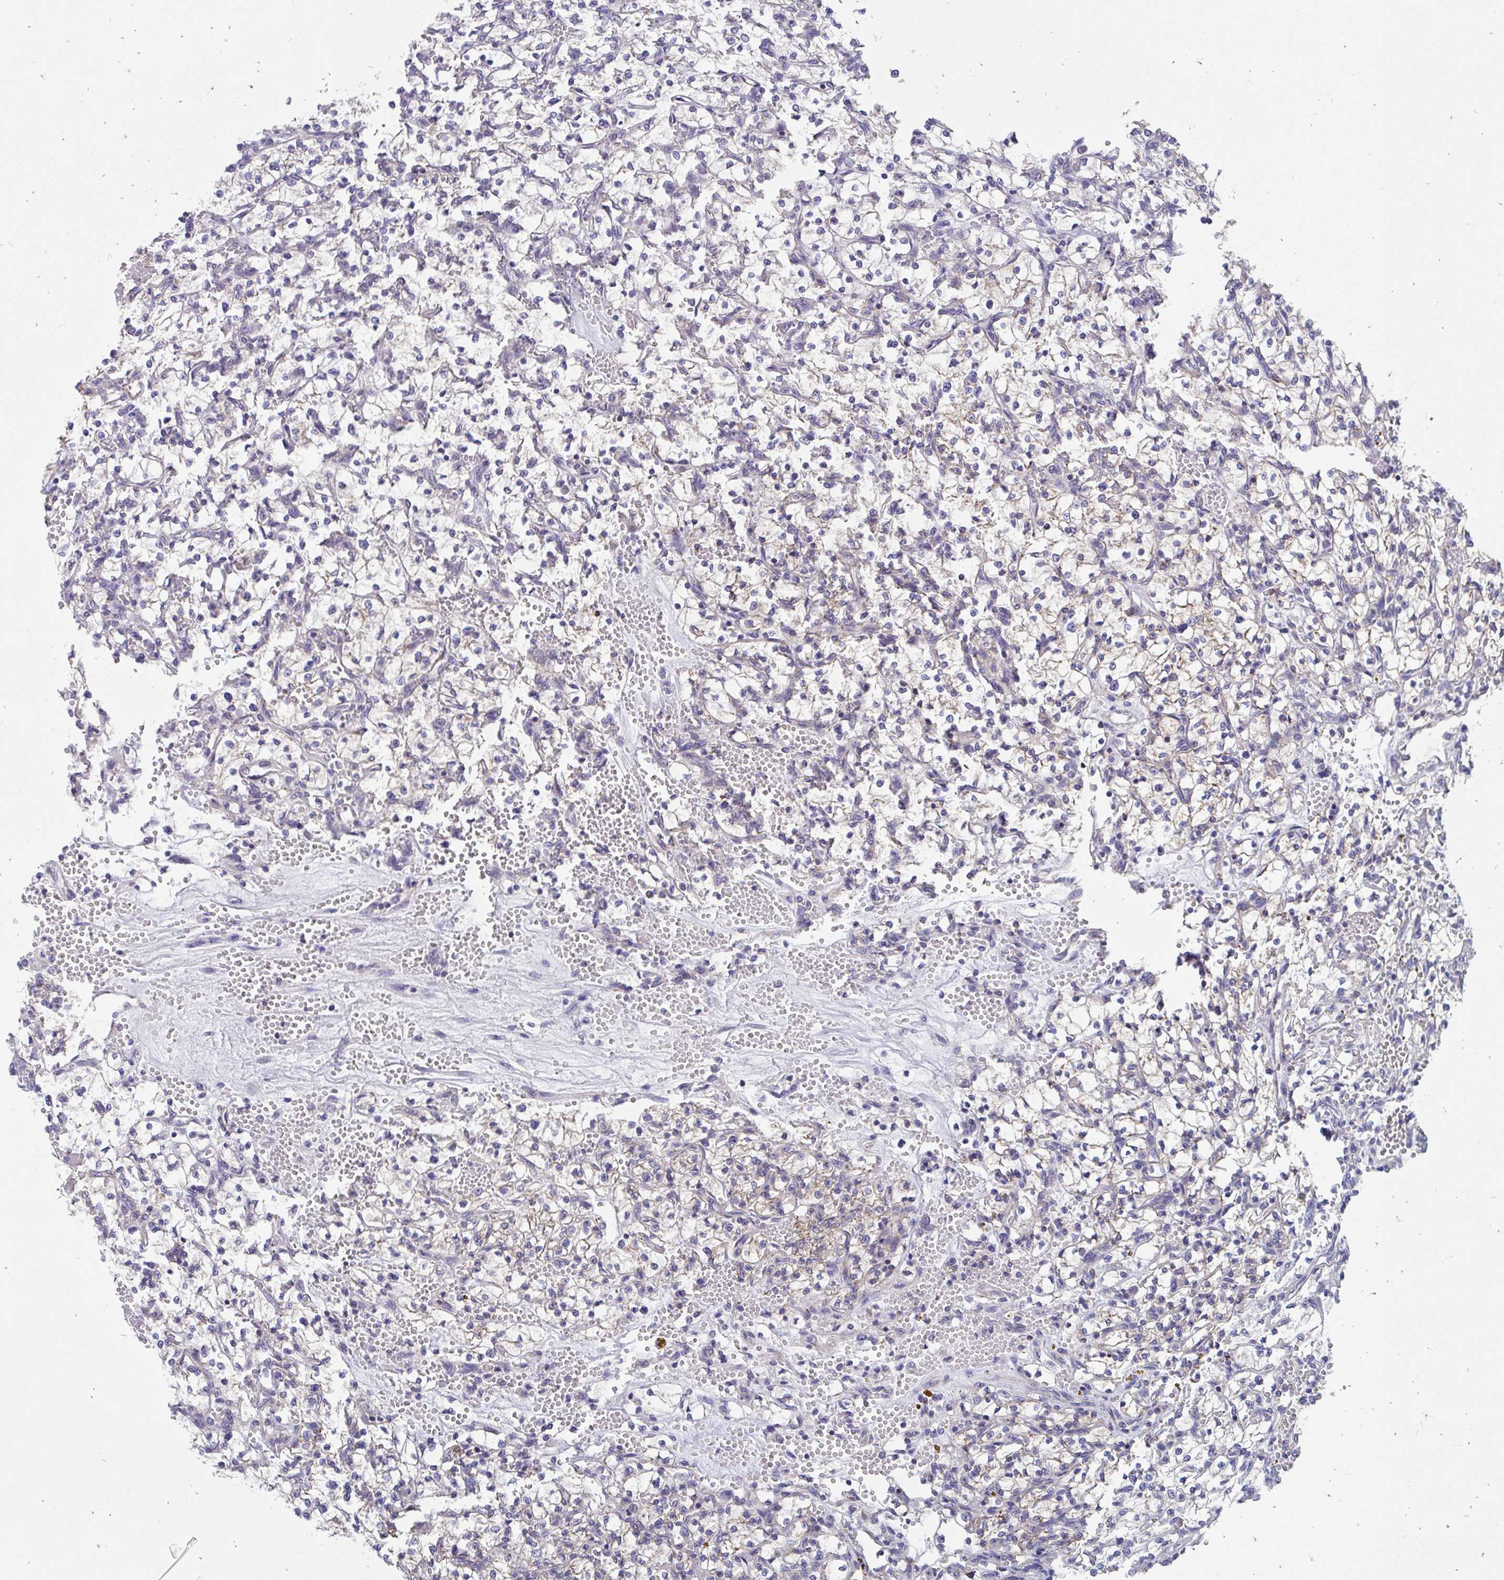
{"staining": {"intensity": "negative", "quantity": "none", "location": "none"}, "tissue": "renal cancer", "cell_type": "Tumor cells", "image_type": "cancer", "snomed": [{"axis": "morphology", "description": "Adenocarcinoma, NOS"}, {"axis": "topography", "description": "Kidney"}], "caption": "Immunohistochemistry (IHC) micrograph of neoplastic tissue: adenocarcinoma (renal) stained with DAB demonstrates no significant protein positivity in tumor cells. (DAB immunohistochemistry (IHC), high magnification).", "gene": "FHIP1B", "patient": {"sex": "female", "age": 64}}